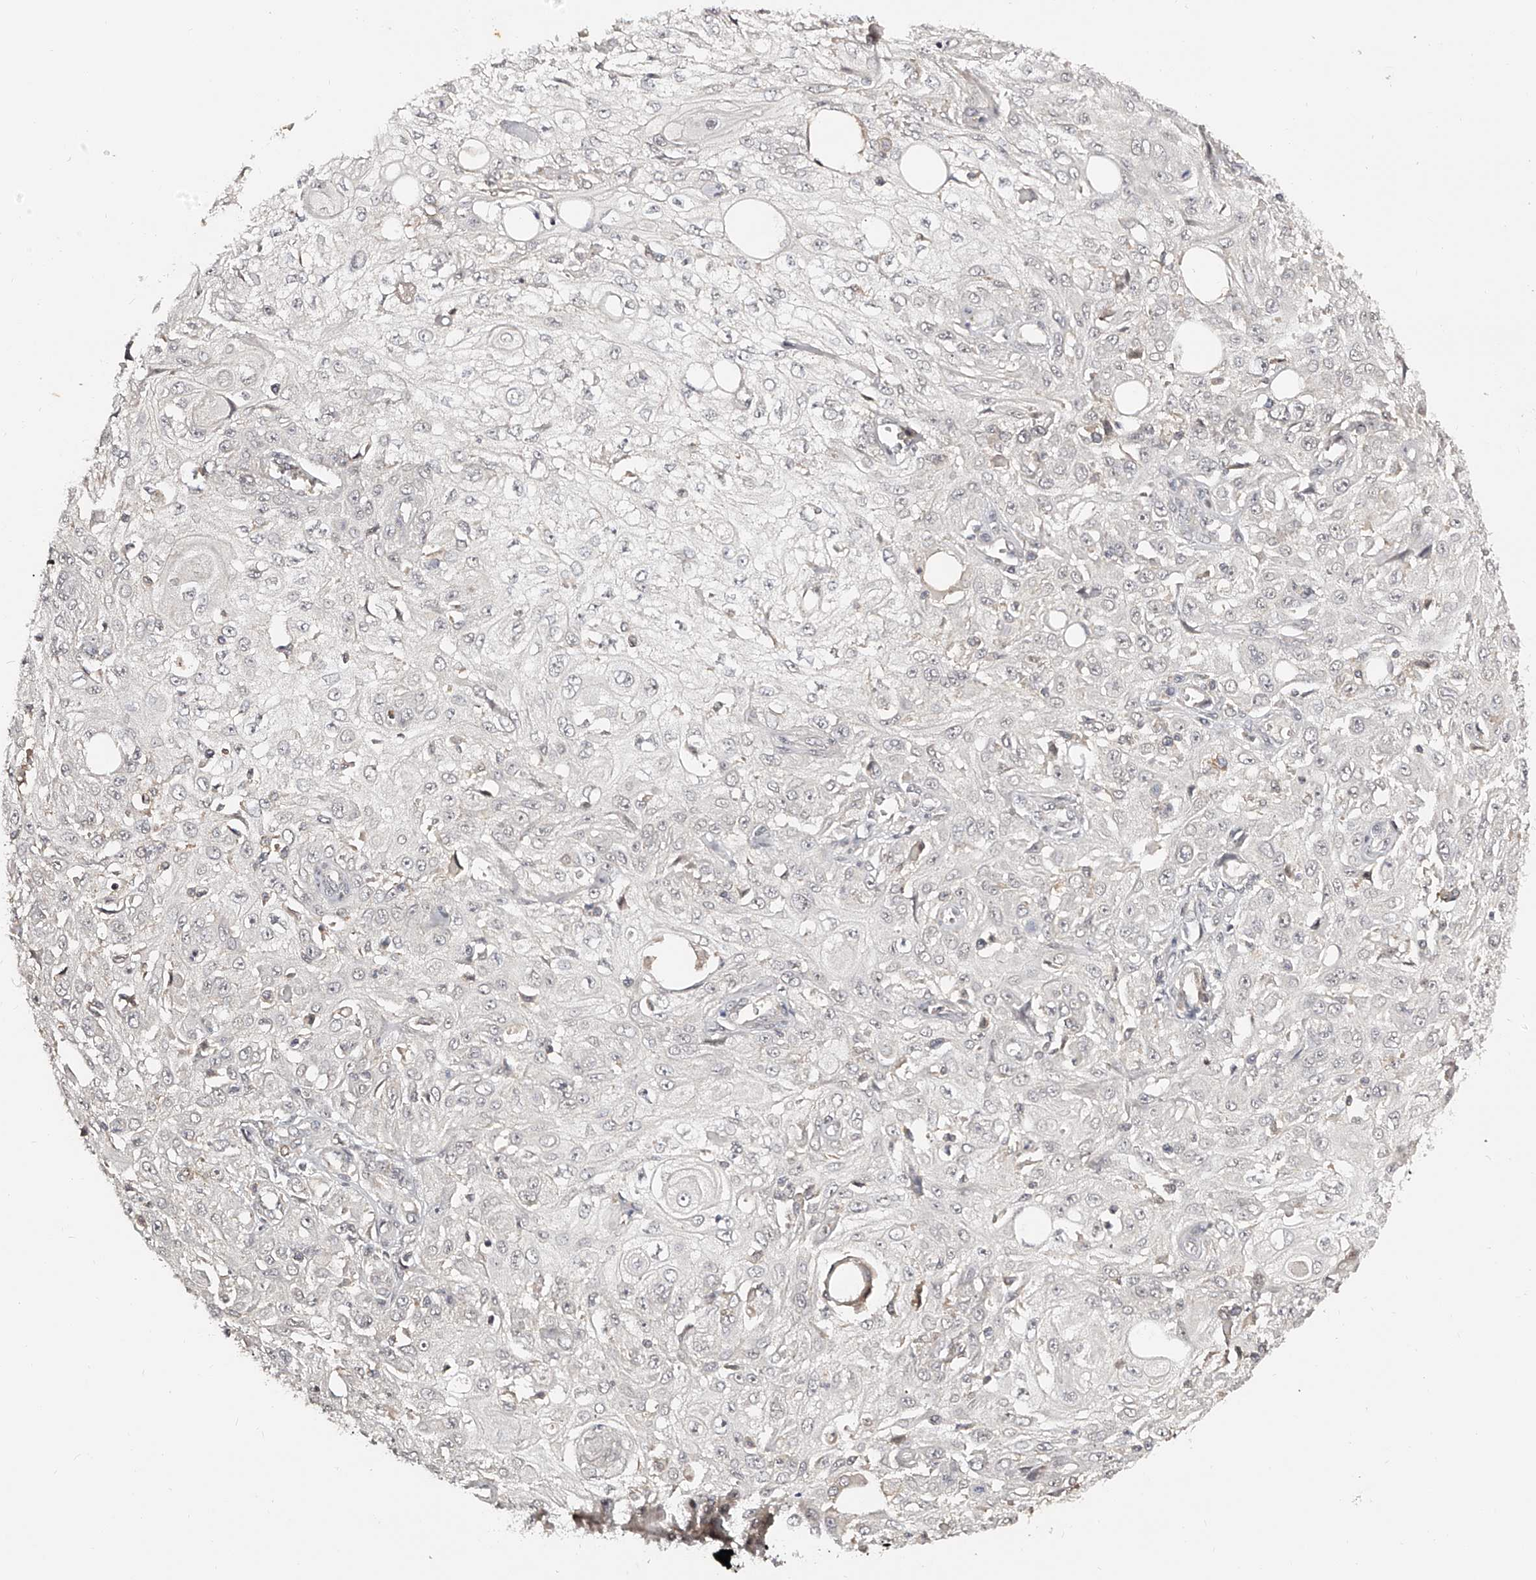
{"staining": {"intensity": "negative", "quantity": "none", "location": "none"}, "tissue": "skin cancer", "cell_type": "Tumor cells", "image_type": "cancer", "snomed": [{"axis": "morphology", "description": "Squamous cell carcinoma, NOS"}, {"axis": "morphology", "description": "Squamous cell carcinoma, metastatic, NOS"}, {"axis": "topography", "description": "Skin"}, {"axis": "topography", "description": "Lymph node"}], "caption": "Immunohistochemical staining of skin cancer (metastatic squamous cell carcinoma) shows no significant positivity in tumor cells.", "gene": "ZNF789", "patient": {"sex": "male", "age": 75}}